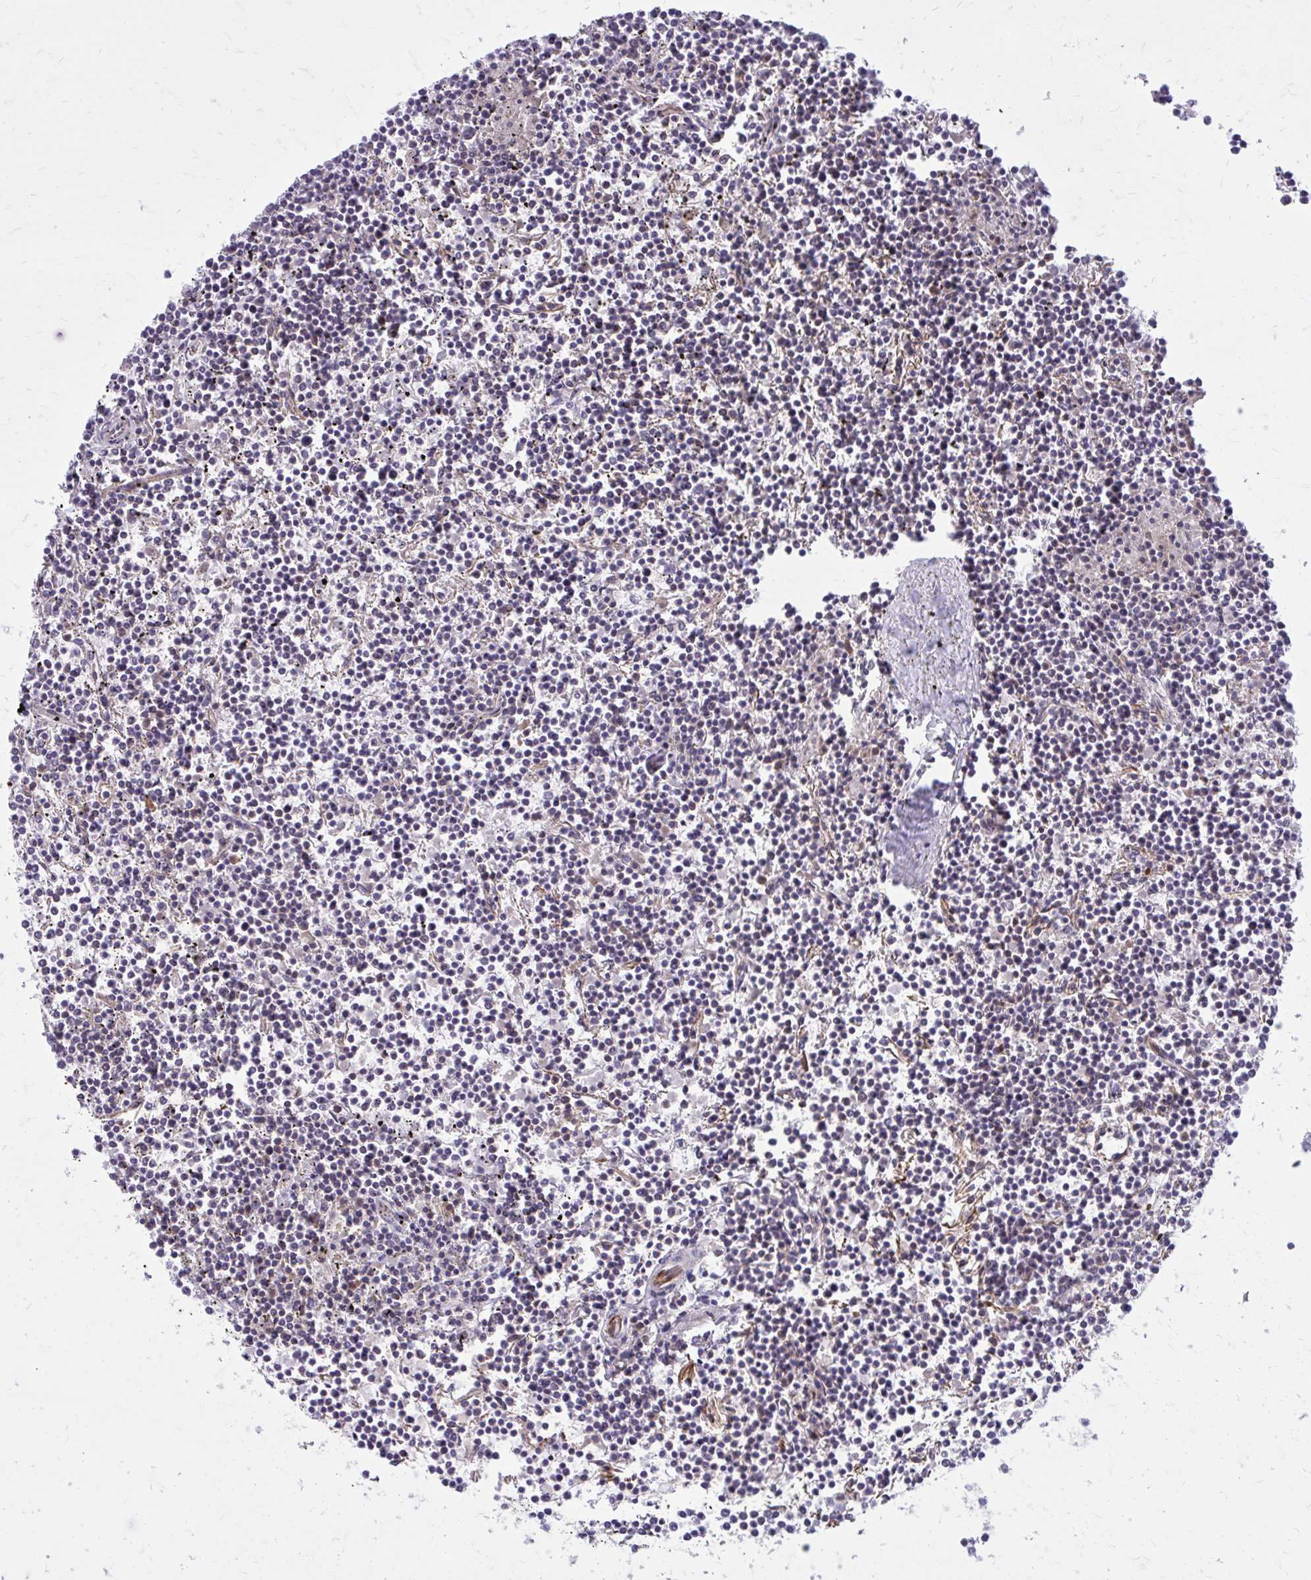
{"staining": {"intensity": "negative", "quantity": "none", "location": "none"}, "tissue": "lymphoma", "cell_type": "Tumor cells", "image_type": "cancer", "snomed": [{"axis": "morphology", "description": "Malignant lymphoma, non-Hodgkin's type, Low grade"}, {"axis": "topography", "description": "Spleen"}], "caption": "DAB immunohistochemical staining of human lymphoma exhibits no significant expression in tumor cells.", "gene": "FAP", "patient": {"sex": "female", "age": 19}}